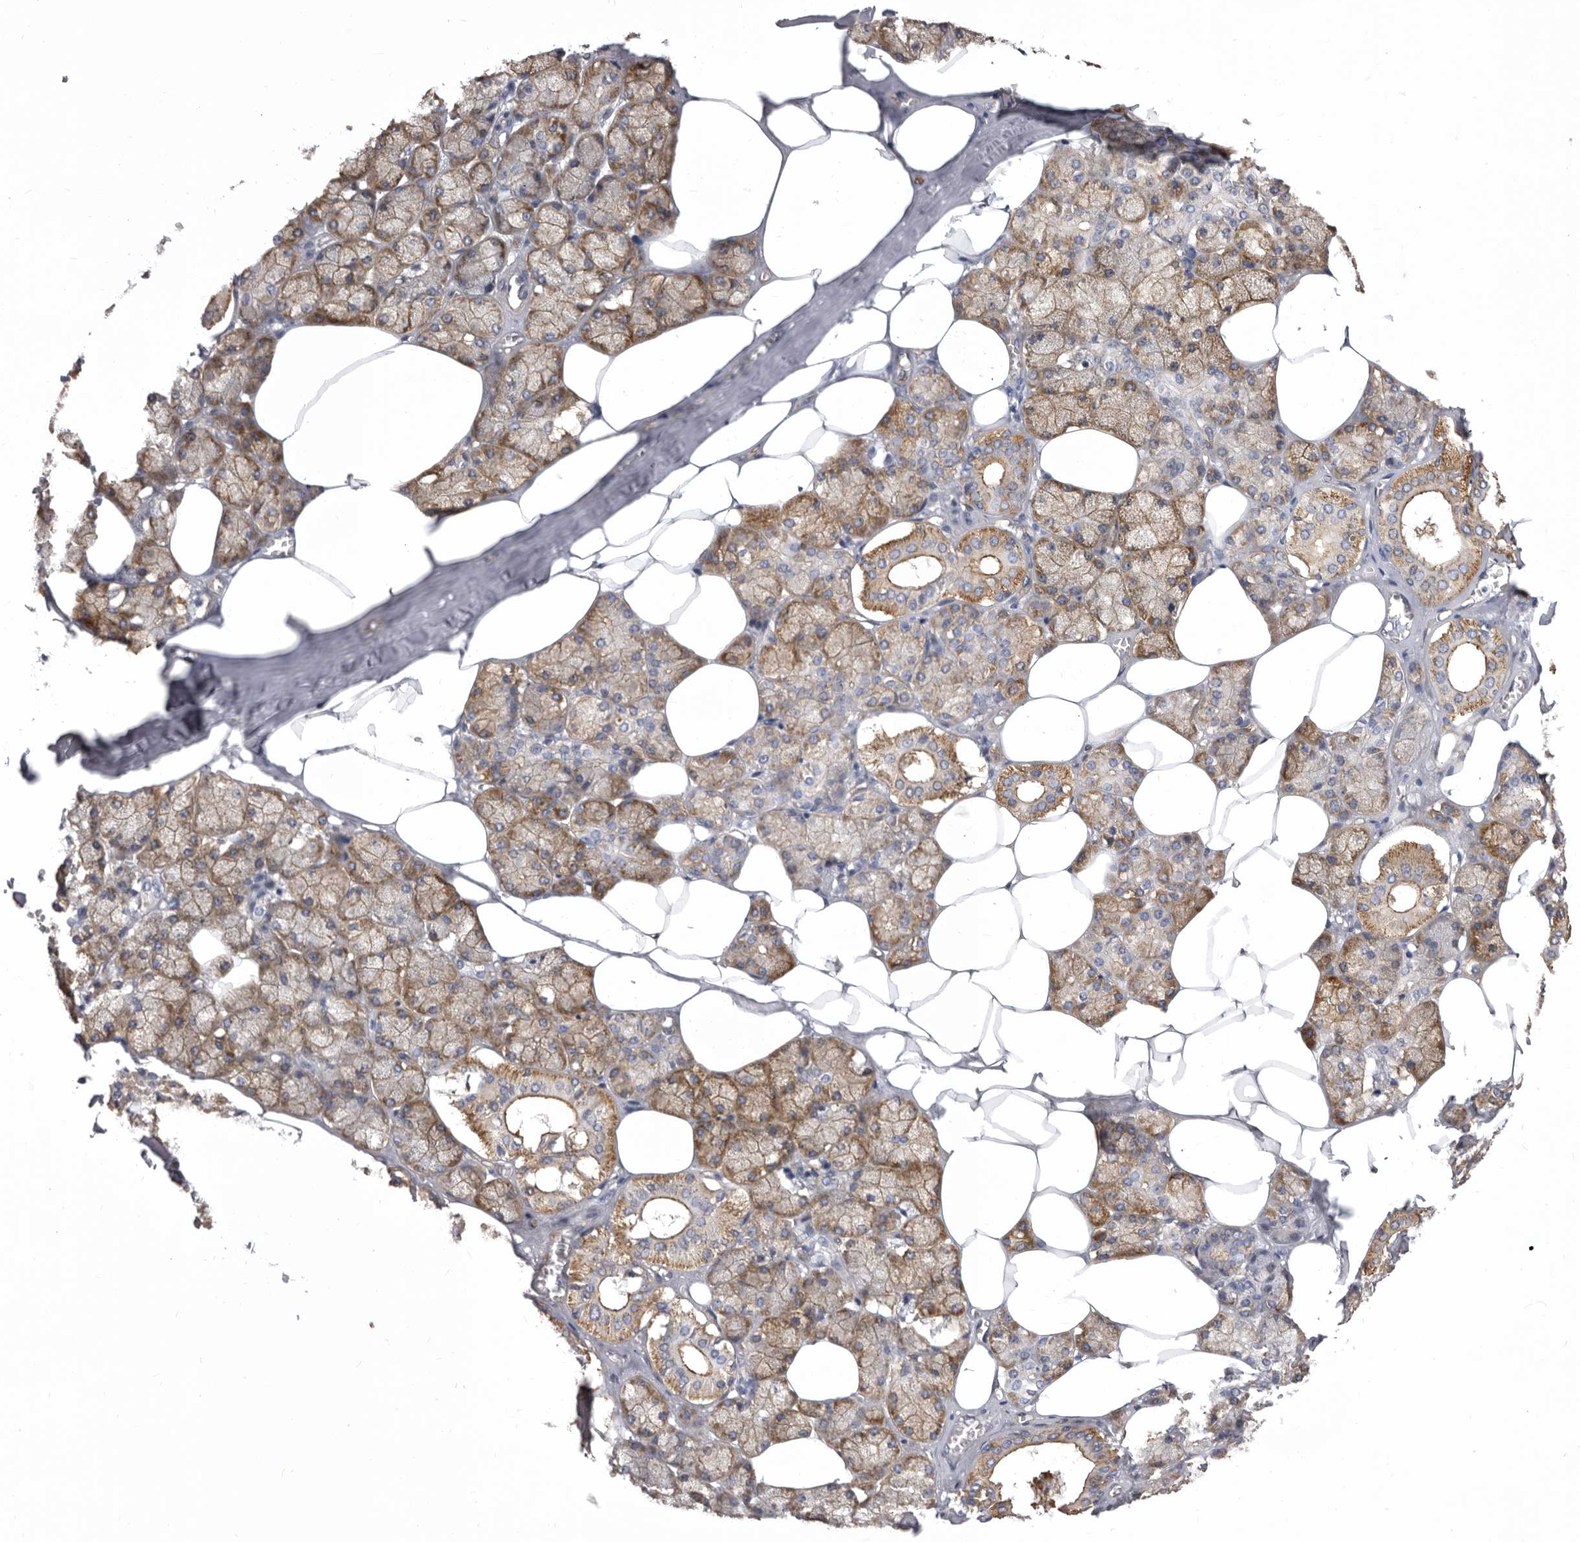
{"staining": {"intensity": "moderate", "quantity": ">75%", "location": "cytoplasmic/membranous"}, "tissue": "salivary gland", "cell_type": "Glandular cells", "image_type": "normal", "snomed": [{"axis": "morphology", "description": "Normal tissue, NOS"}, {"axis": "topography", "description": "Salivary gland"}], "caption": "IHC image of benign salivary gland stained for a protein (brown), which displays medium levels of moderate cytoplasmic/membranous staining in approximately >75% of glandular cells.", "gene": "ENAH", "patient": {"sex": "male", "age": 62}}